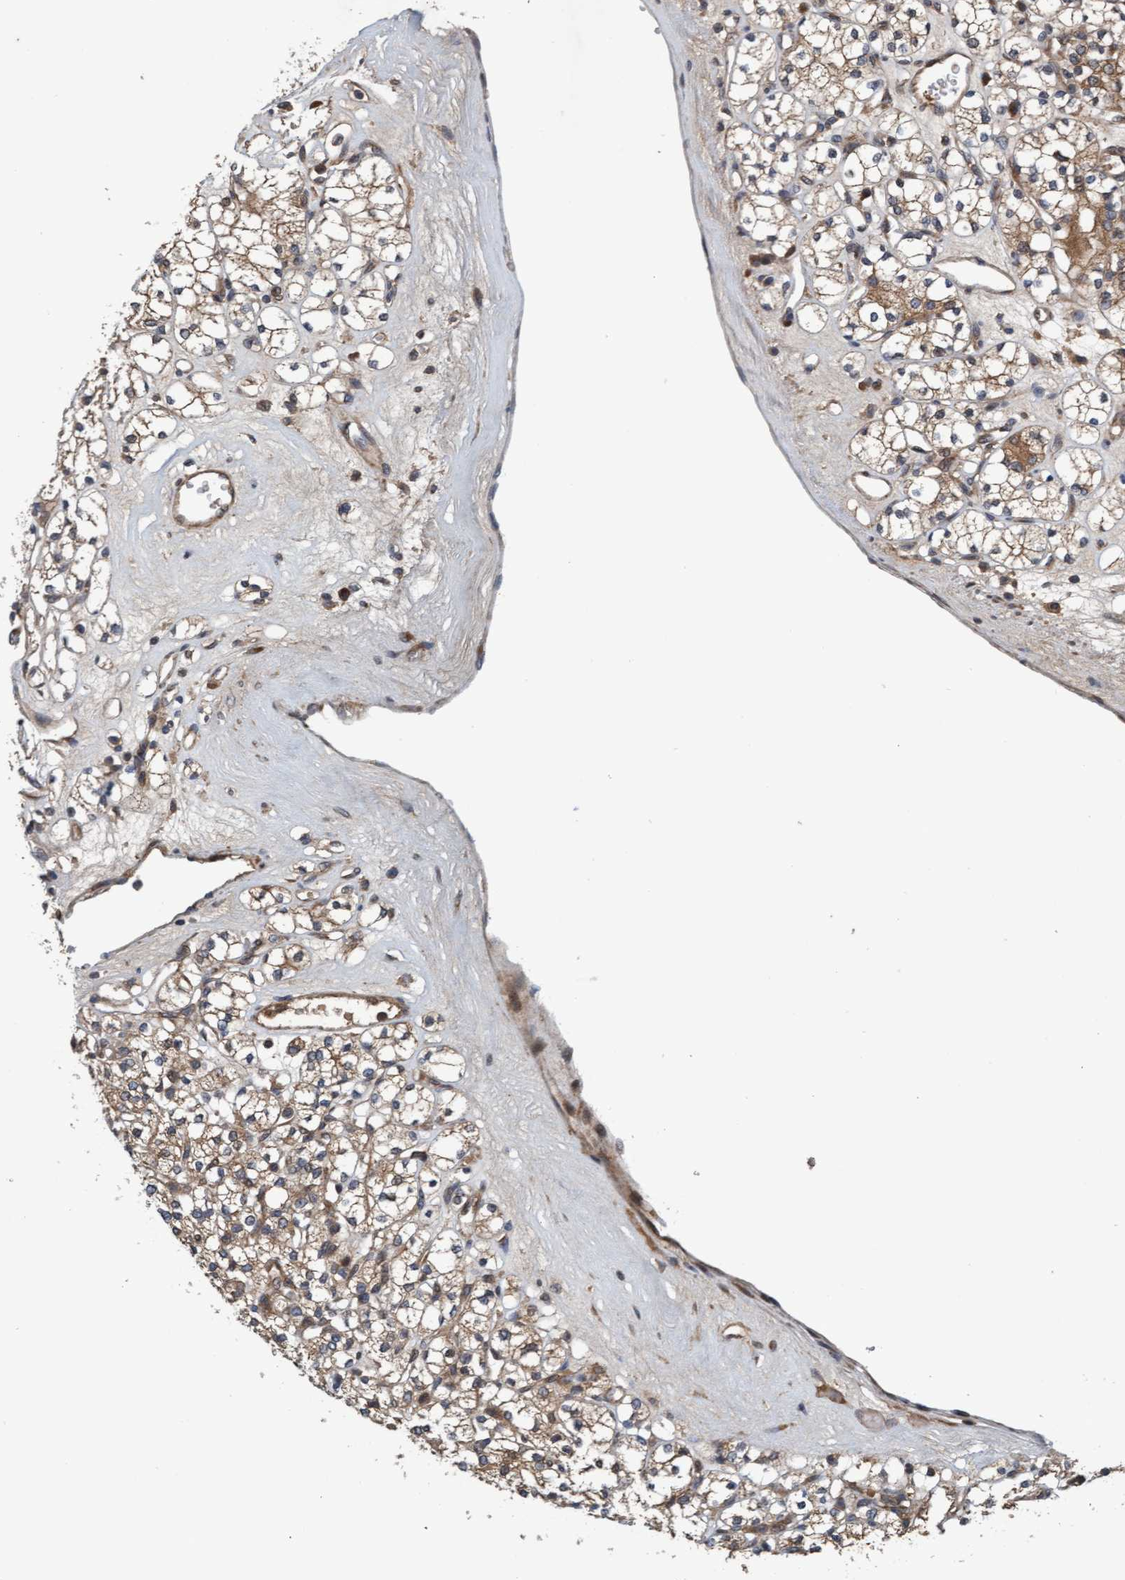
{"staining": {"intensity": "weak", "quantity": ">75%", "location": "cytoplasmic/membranous"}, "tissue": "renal cancer", "cell_type": "Tumor cells", "image_type": "cancer", "snomed": [{"axis": "morphology", "description": "Adenocarcinoma, NOS"}, {"axis": "topography", "description": "Kidney"}], "caption": "A micrograph of renal cancer (adenocarcinoma) stained for a protein displays weak cytoplasmic/membranous brown staining in tumor cells.", "gene": "MLXIP", "patient": {"sex": "male", "age": 77}}